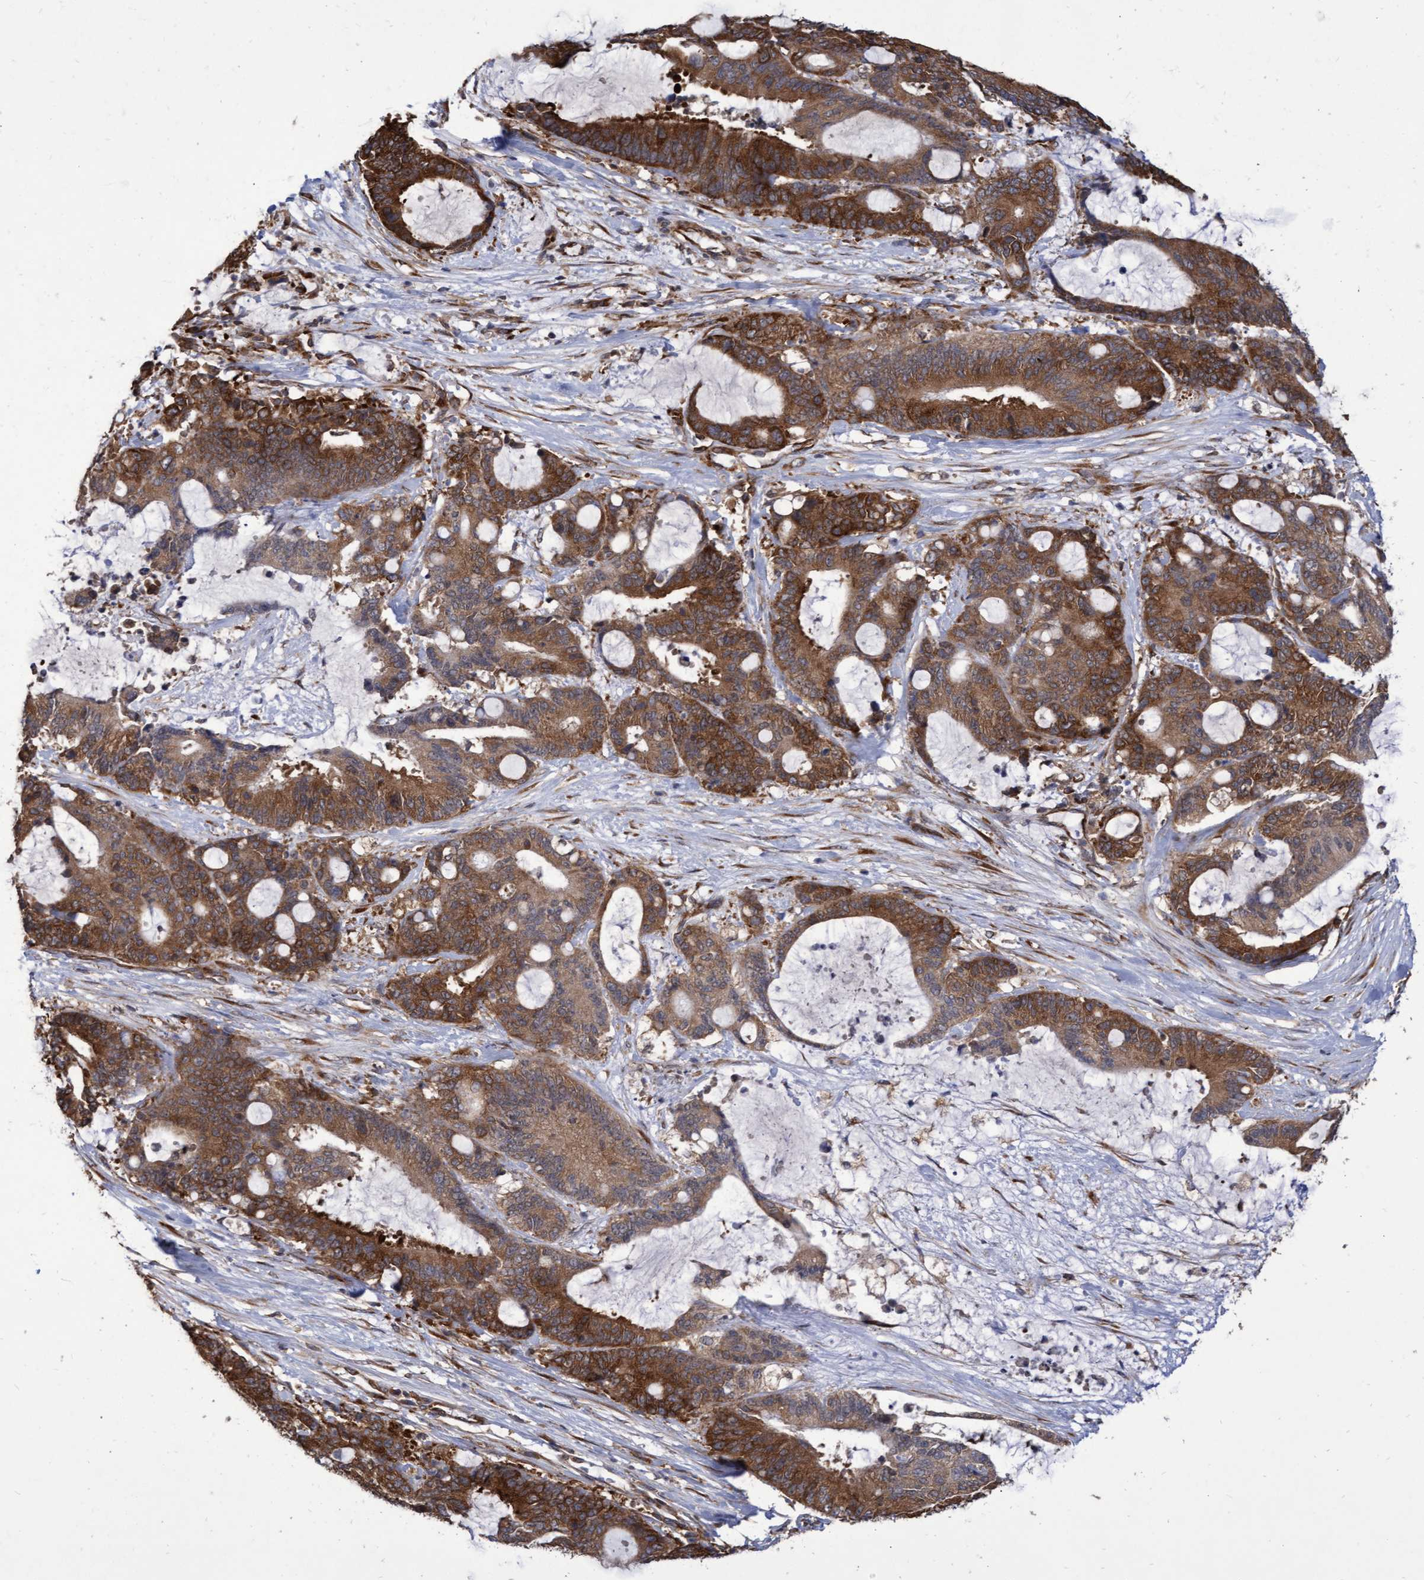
{"staining": {"intensity": "strong", "quantity": ">75%", "location": "cytoplasmic/membranous"}, "tissue": "liver cancer", "cell_type": "Tumor cells", "image_type": "cancer", "snomed": [{"axis": "morphology", "description": "Normal tissue, NOS"}, {"axis": "morphology", "description": "Cholangiocarcinoma"}, {"axis": "topography", "description": "Liver"}, {"axis": "topography", "description": "Peripheral nerve tissue"}], "caption": "Liver cancer (cholangiocarcinoma) was stained to show a protein in brown. There is high levels of strong cytoplasmic/membranous expression in about >75% of tumor cells. The protein of interest is shown in brown color, while the nuclei are stained blue.", "gene": "ABCF2", "patient": {"sex": "female", "age": 73}}